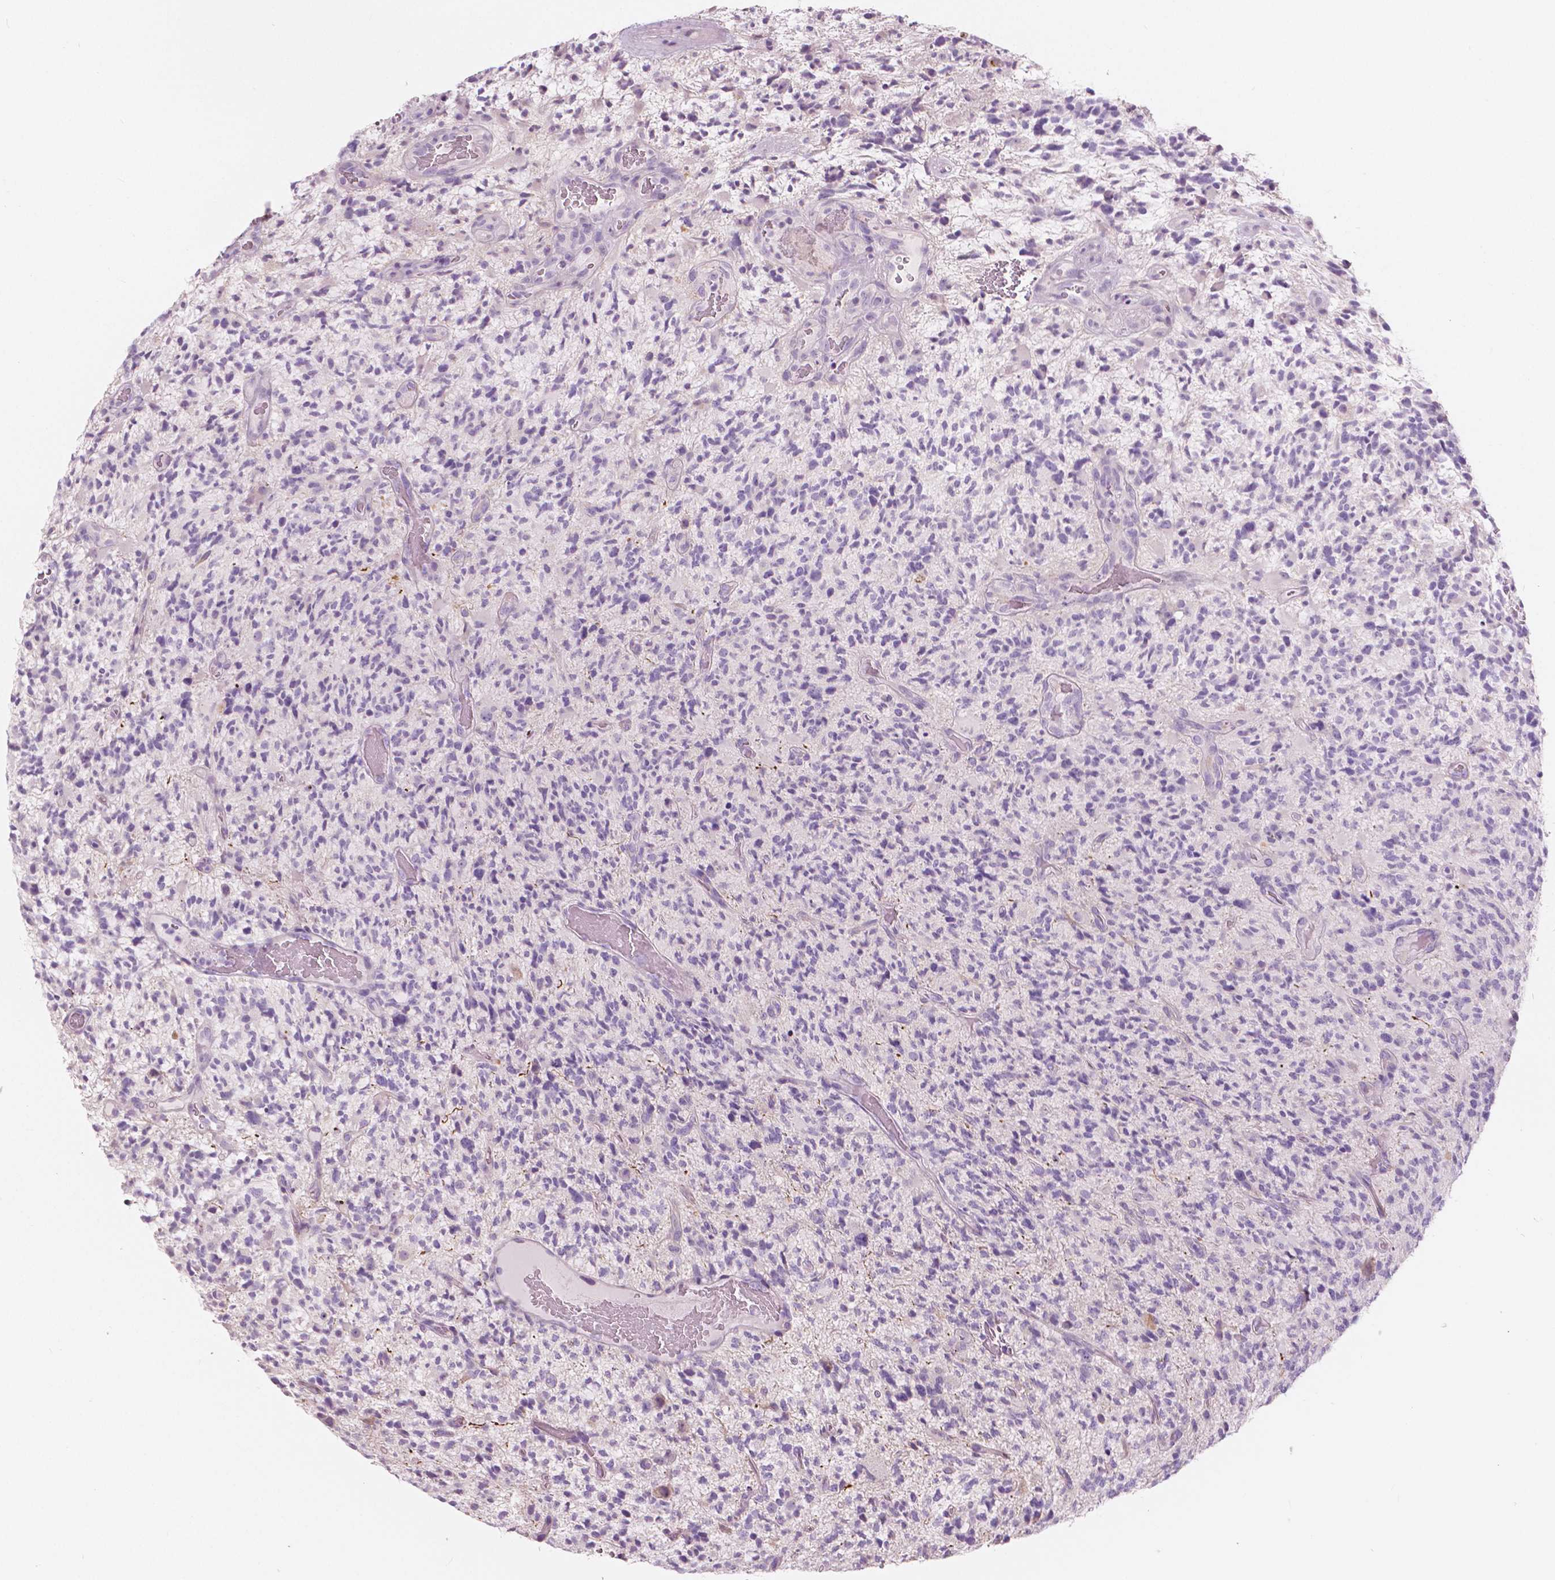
{"staining": {"intensity": "negative", "quantity": "none", "location": "none"}, "tissue": "glioma", "cell_type": "Tumor cells", "image_type": "cancer", "snomed": [{"axis": "morphology", "description": "Glioma, malignant, High grade"}, {"axis": "topography", "description": "Brain"}], "caption": "Malignant high-grade glioma was stained to show a protein in brown. There is no significant expression in tumor cells.", "gene": "A4GNT", "patient": {"sex": "female", "age": 71}}